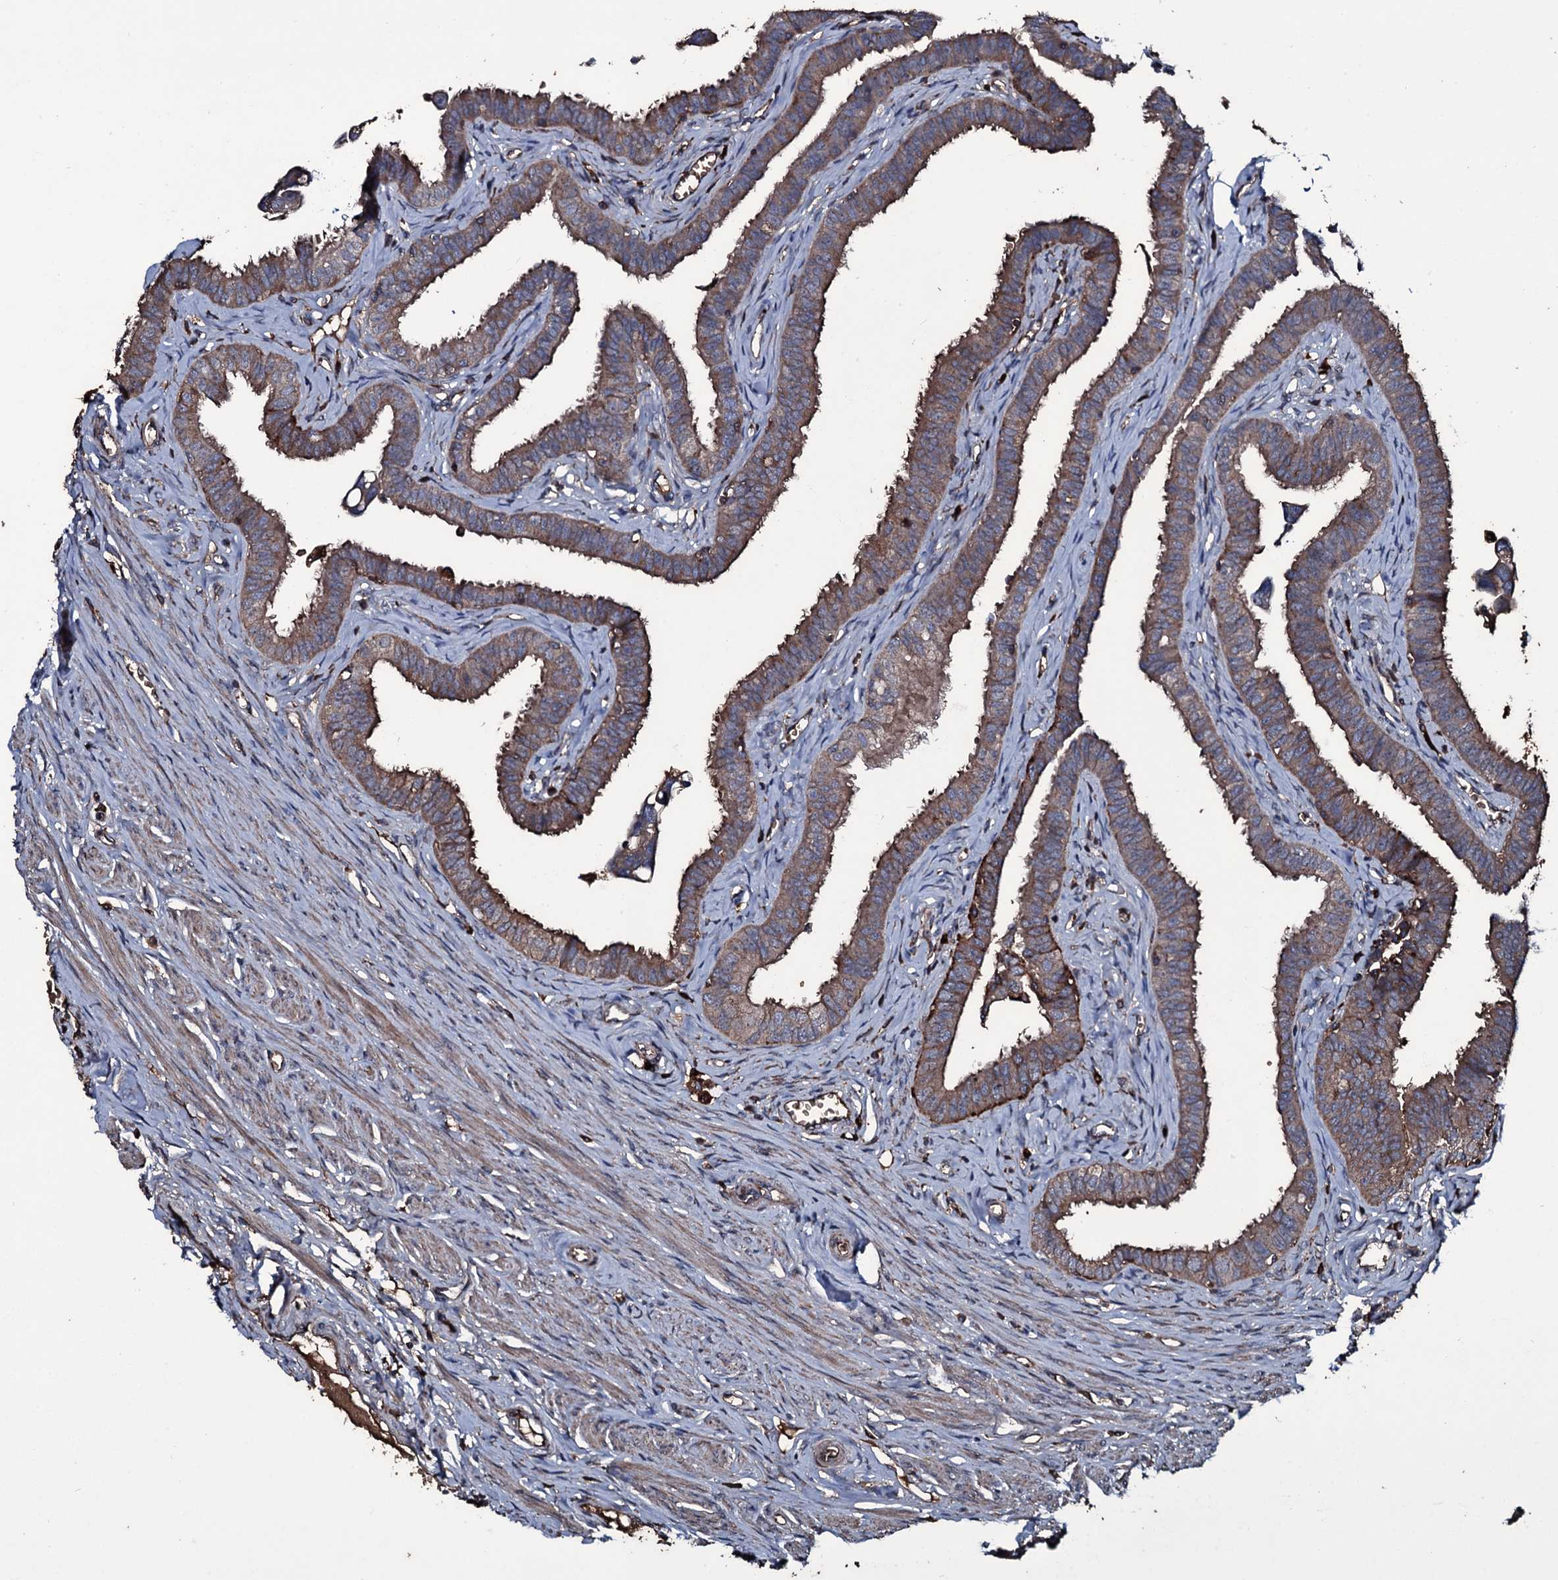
{"staining": {"intensity": "moderate", "quantity": ">75%", "location": "cytoplasmic/membranous"}, "tissue": "fallopian tube", "cell_type": "Glandular cells", "image_type": "normal", "snomed": [{"axis": "morphology", "description": "Normal tissue, NOS"}, {"axis": "morphology", "description": "Carcinoma, NOS"}, {"axis": "topography", "description": "Fallopian tube"}, {"axis": "topography", "description": "Ovary"}], "caption": "Protein analysis of normal fallopian tube exhibits moderate cytoplasmic/membranous expression in about >75% of glandular cells.", "gene": "ZSWIM8", "patient": {"sex": "female", "age": 59}}